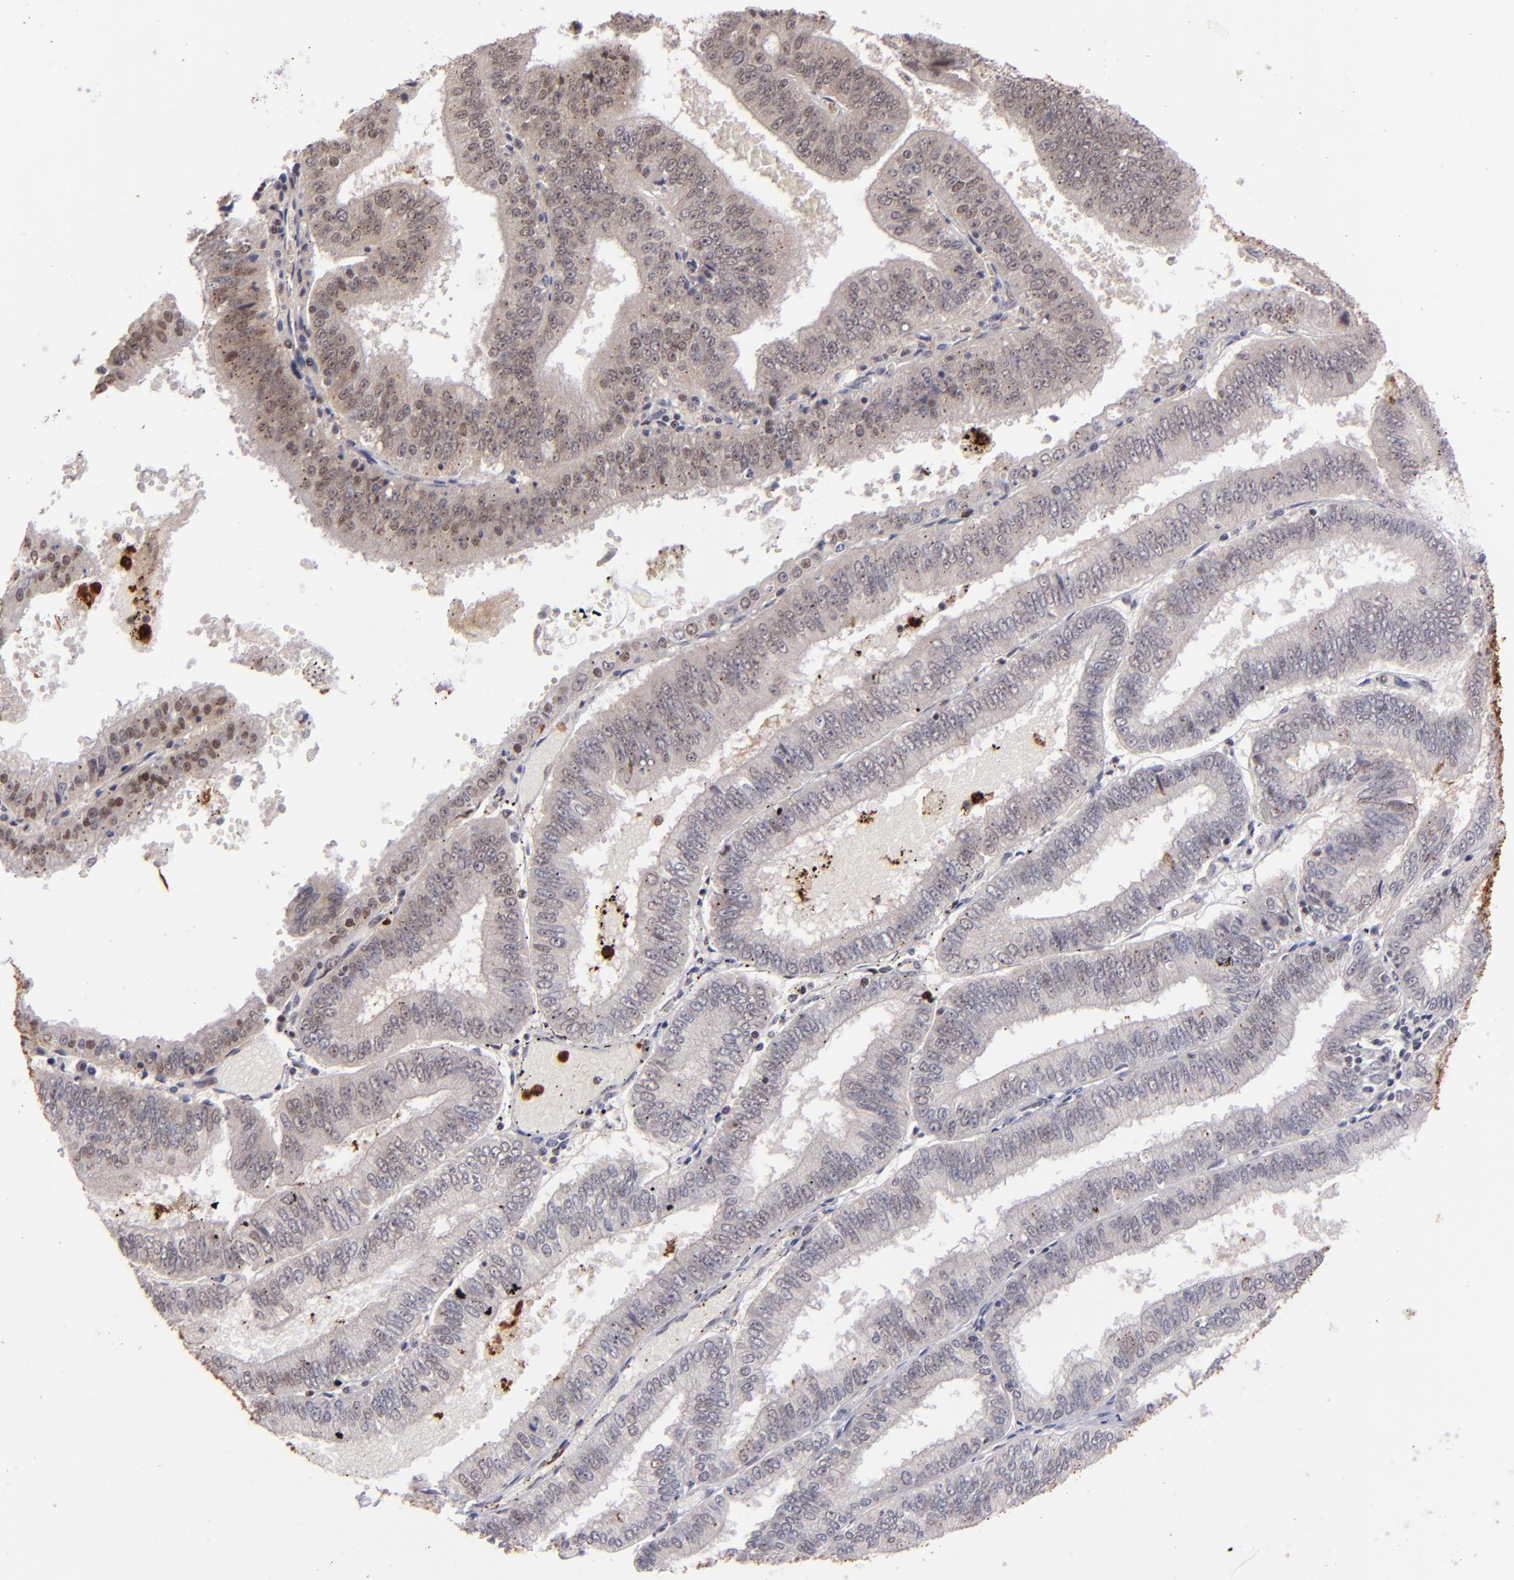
{"staining": {"intensity": "weak", "quantity": "<25%", "location": "nuclear"}, "tissue": "endometrial cancer", "cell_type": "Tumor cells", "image_type": "cancer", "snomed": [{"axis": "morphology", "description": "Adenocarcinoma, NOS"}, {"axis": "topography", "description": "Endometrium"}], "caption": "This is an immunohistochemistry (IHC) image of adenocarcinoma (endometrial). There is no expression in tumor cells.", "gene": "RXRG", "patient": {"sex": "female", "age": 66}}